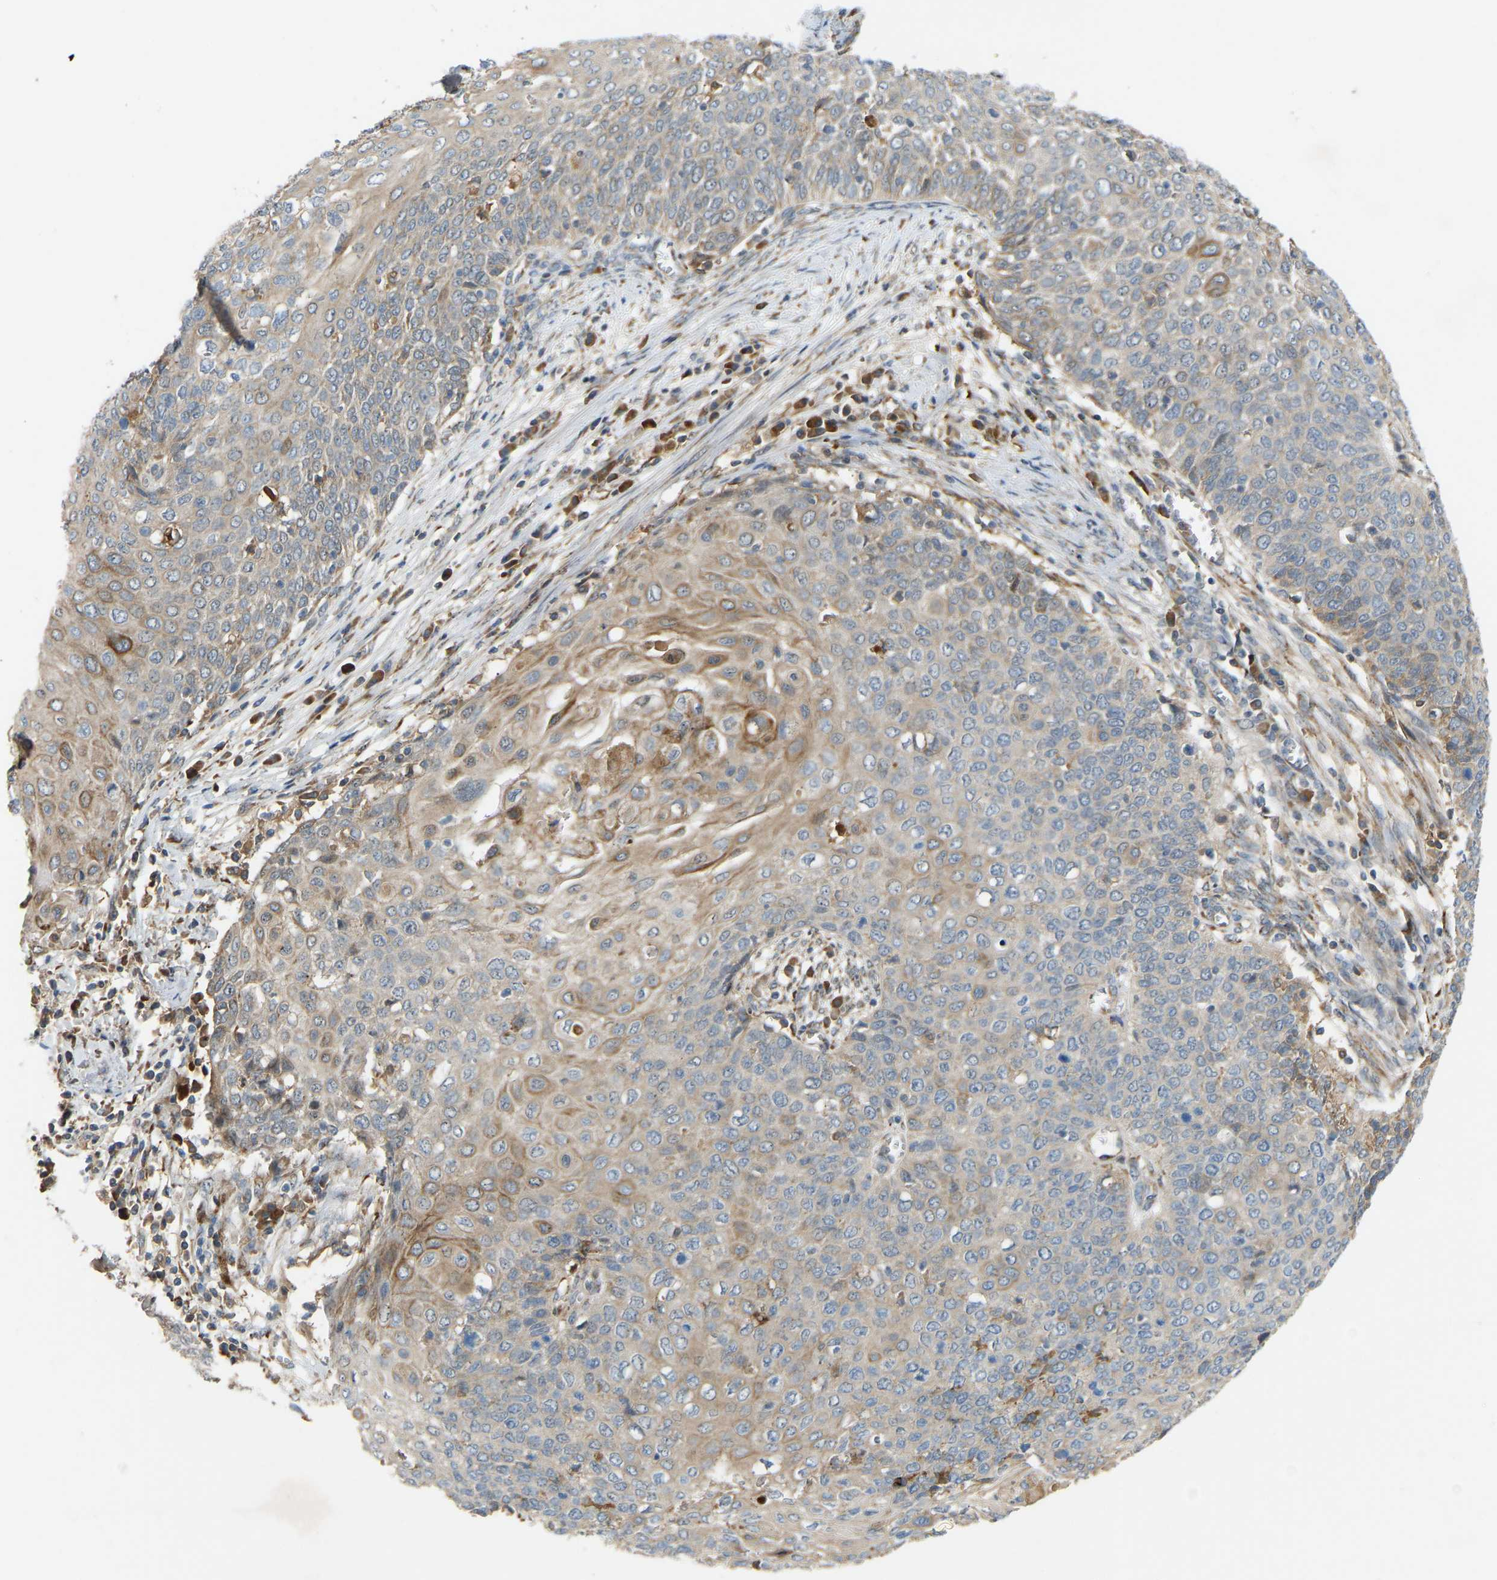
{"staining": {"intensity": "weak", "quantity": "<25%", "location": "cytoplasmic/membranous"}, "tissue": "cervical cancer", "cell_type": "Tumor cells", "image_type": "cancer", "snomed": [{"axis": "morphology", "description": "Squamous cell carcinoma, NOS"}, {"axis": "topography", "description": "Cervix"}], "caption": "Cervical cancer stained for a protein using immunohistochemistry shows no staining tumor cells.", "gene": "PTCD1", "patient": {"sex": "female", "age": 39}}